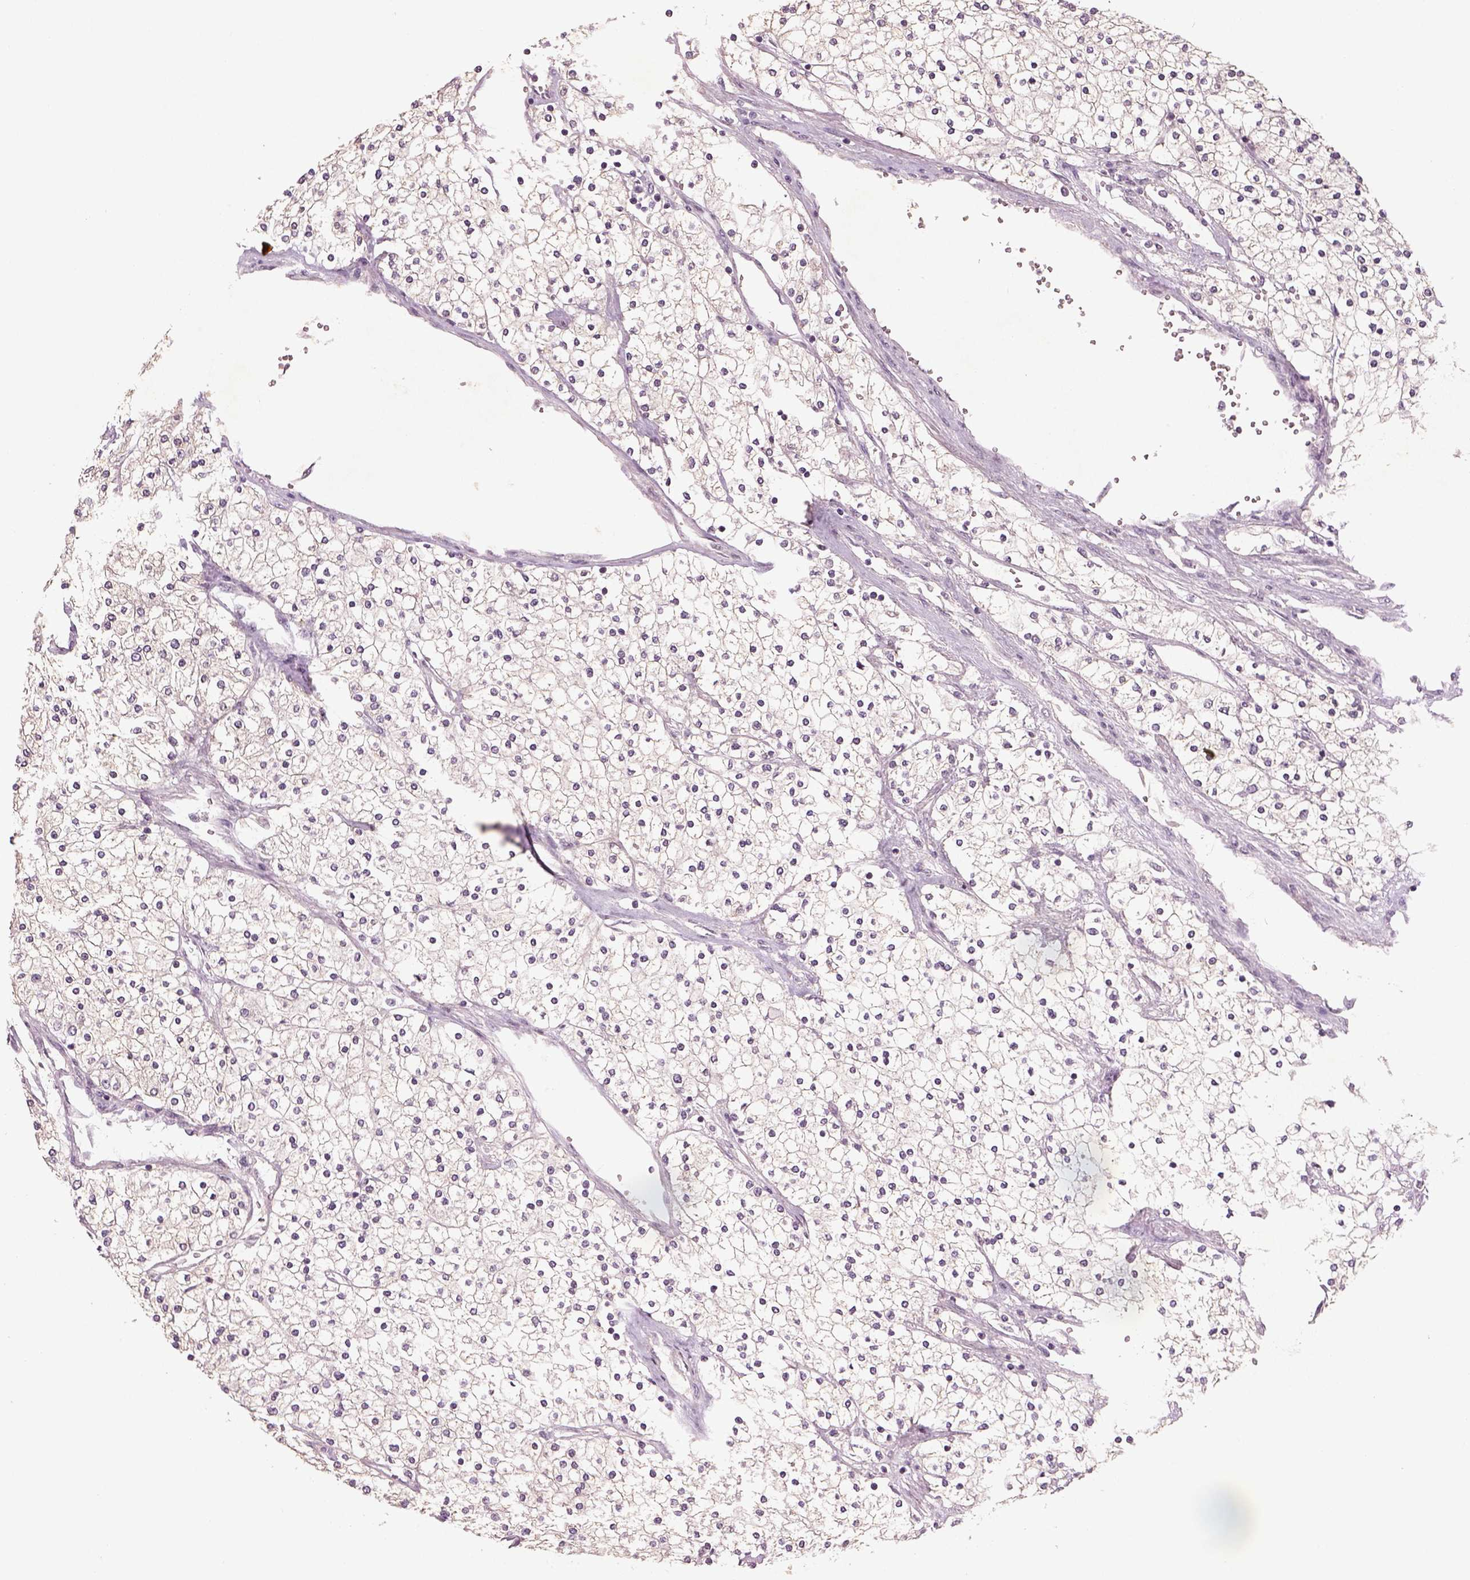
{"staining": {"intensity": "negative", "quantity": "none", "location": "none"}, "tissue": "renal cancer", "cell_type": "Tumor cells", "image_type": "cancer", "snomed": [{"axis": "morphology", "description": "Adenocarcinoma, NOS"}, {"axis": "topography", "description": "Kidney"}], "caption": "High power microscopy histopathology image of an immunohistochemistry micrograph of renal adenocarcinoma, revealing no significant expression in tumor cells.", "gene": "GDNF", "patient": {"sex": "male", "age": 80}}